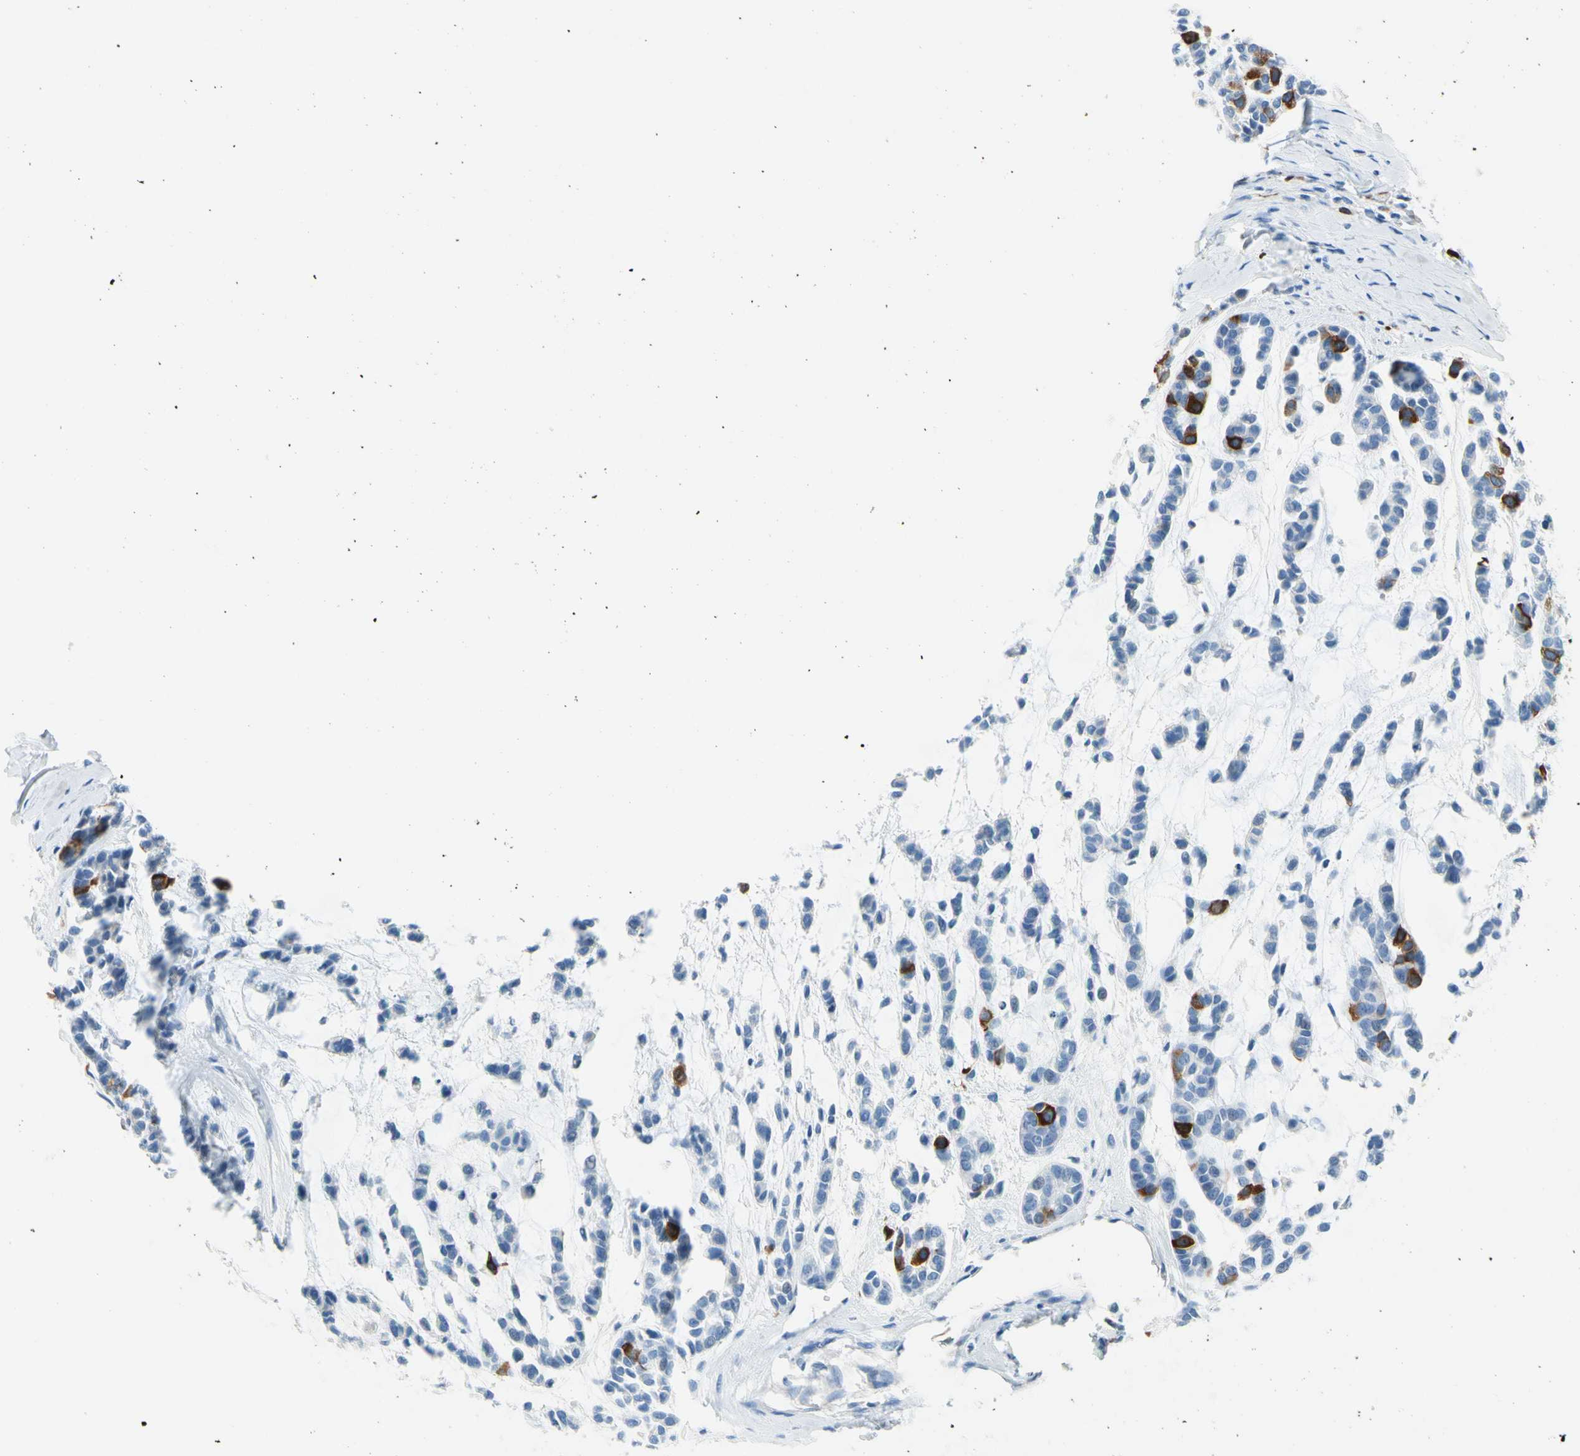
{"staining": {"intensity": "strong", "quantity": "<25%", "location": "cytoplasmic/membranous"}, "tissue": "head and neck cancer", "cell_type": "Tumor cells", "image_type": "cancer", "snomed": [{"axis": "morphology", "description": "Adenocarcinoma, NOS"}, {"axis": "morphology", "description": "Adenoma, NOS"}, {"axis": "topography", "description": "Head-Neck"}], "caption": "Strong cytoplasmic/membranous staining is identified in approximately <25% of tumor cells in head and neck cancer (adenoma). Using DAB (brown) and hematoxylin (blue) stains, captured at high magnification using brightfield microscopy.", "gene": "TACC3", "patient": {"sex": "female", "age": 55}}